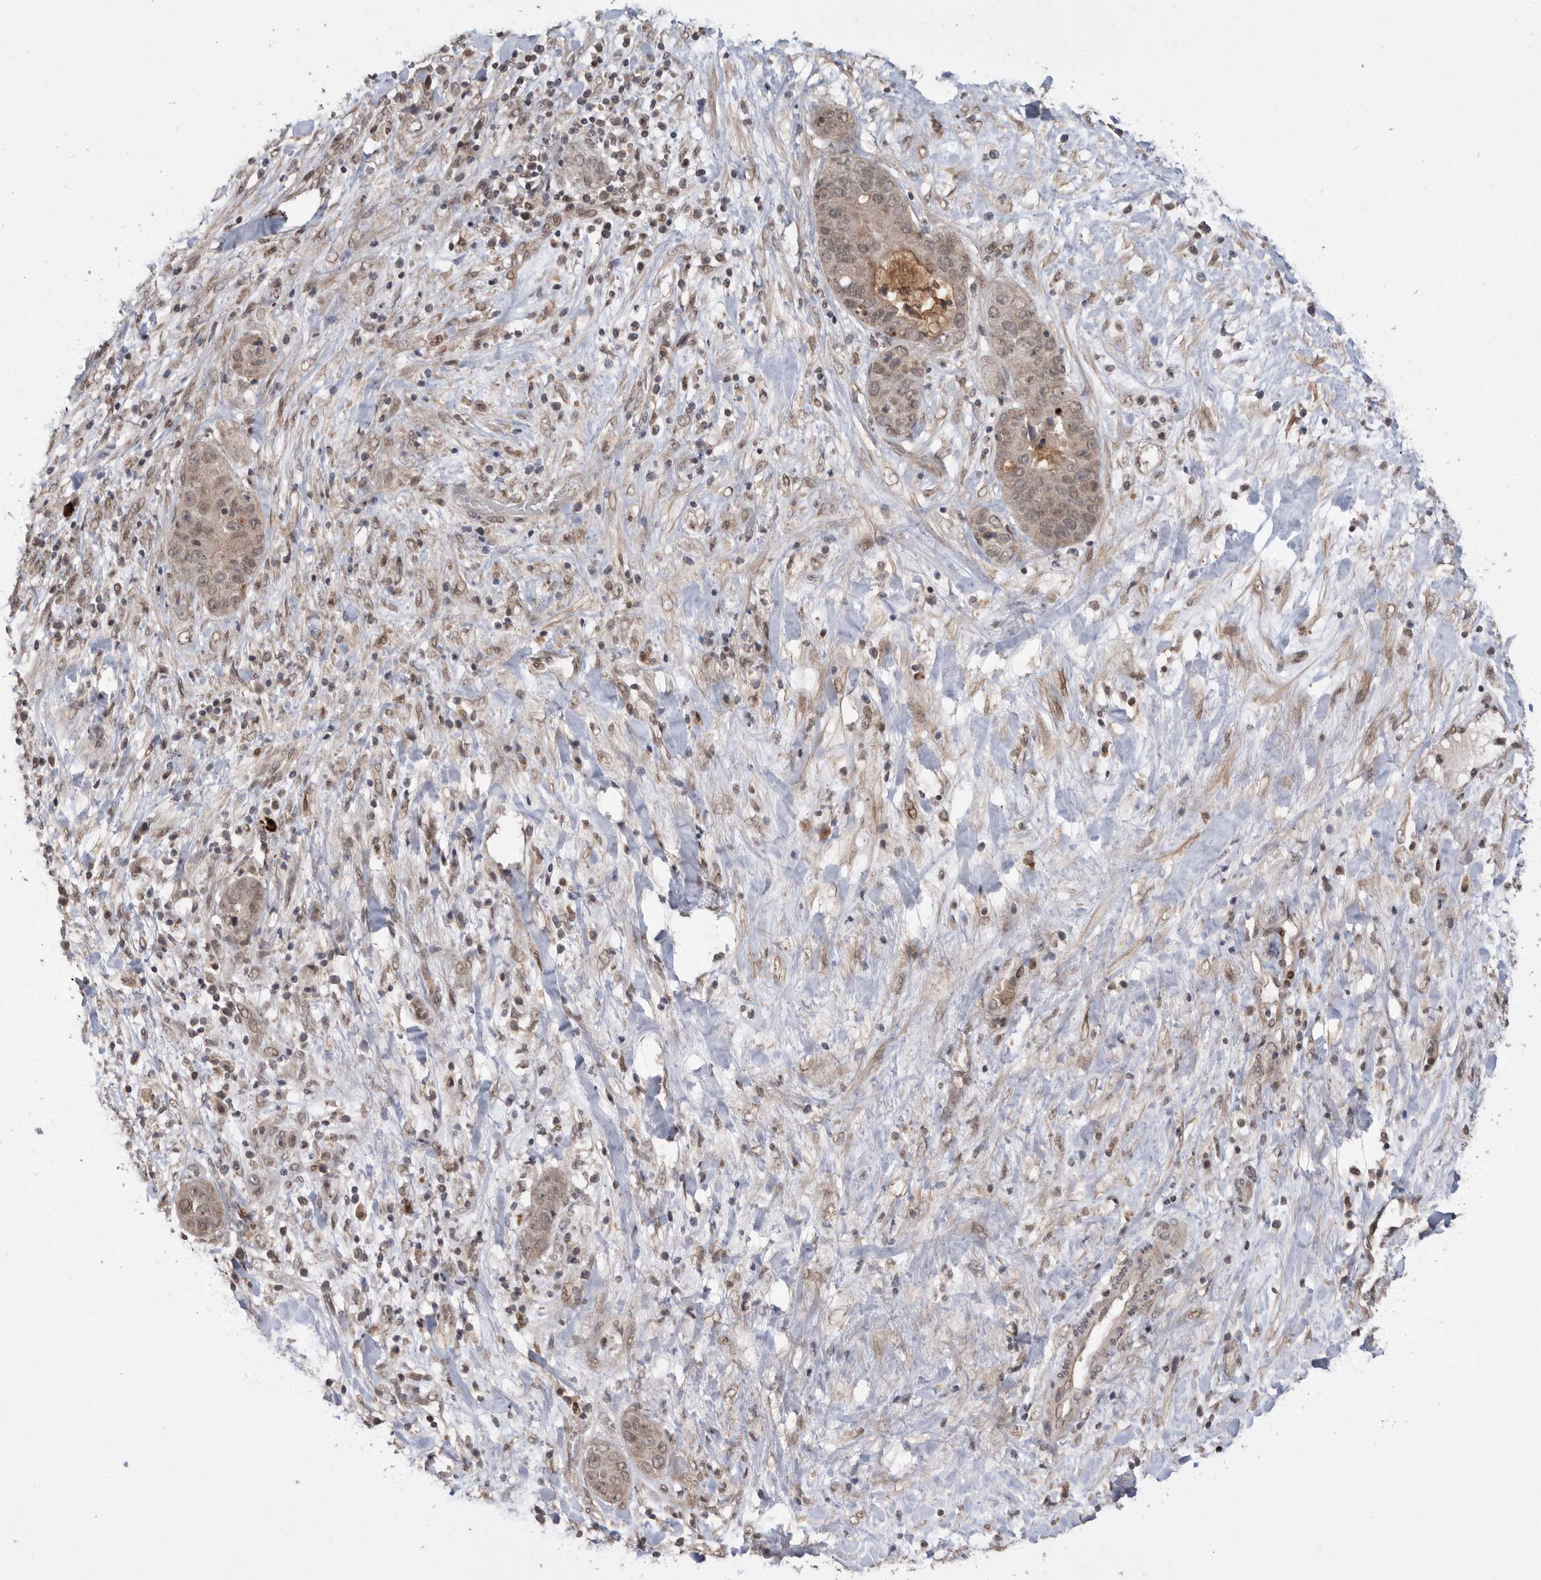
{"staining": {"intensity": "weak", "quantity": ">75%", "location": "cytoplasmic/membranous,nuclear"}, "tissue": "liver cancer", "cell_type": "Tumor cells", "image_type": "cancer", "snomed": [{"axis": "morphology", "description": "Cholangiocarcinoma"}, {"axis": "topography", "description": "Liver"}], "caption": "IHC staining of liver cholangiocarcinoma, which shows low levels of weak cytoplasmic/membranous and nuclear positivity in about >75% of tumor cells indicating weak cytoplasmic/membranous and nuclear protein expression. The staining was performed using DAB (brown) for protein detection and nuclei were counterstained in hematoxylin (blue).", "gene": "TDRD3", "patient": {"sex": "female", "age": 52}}